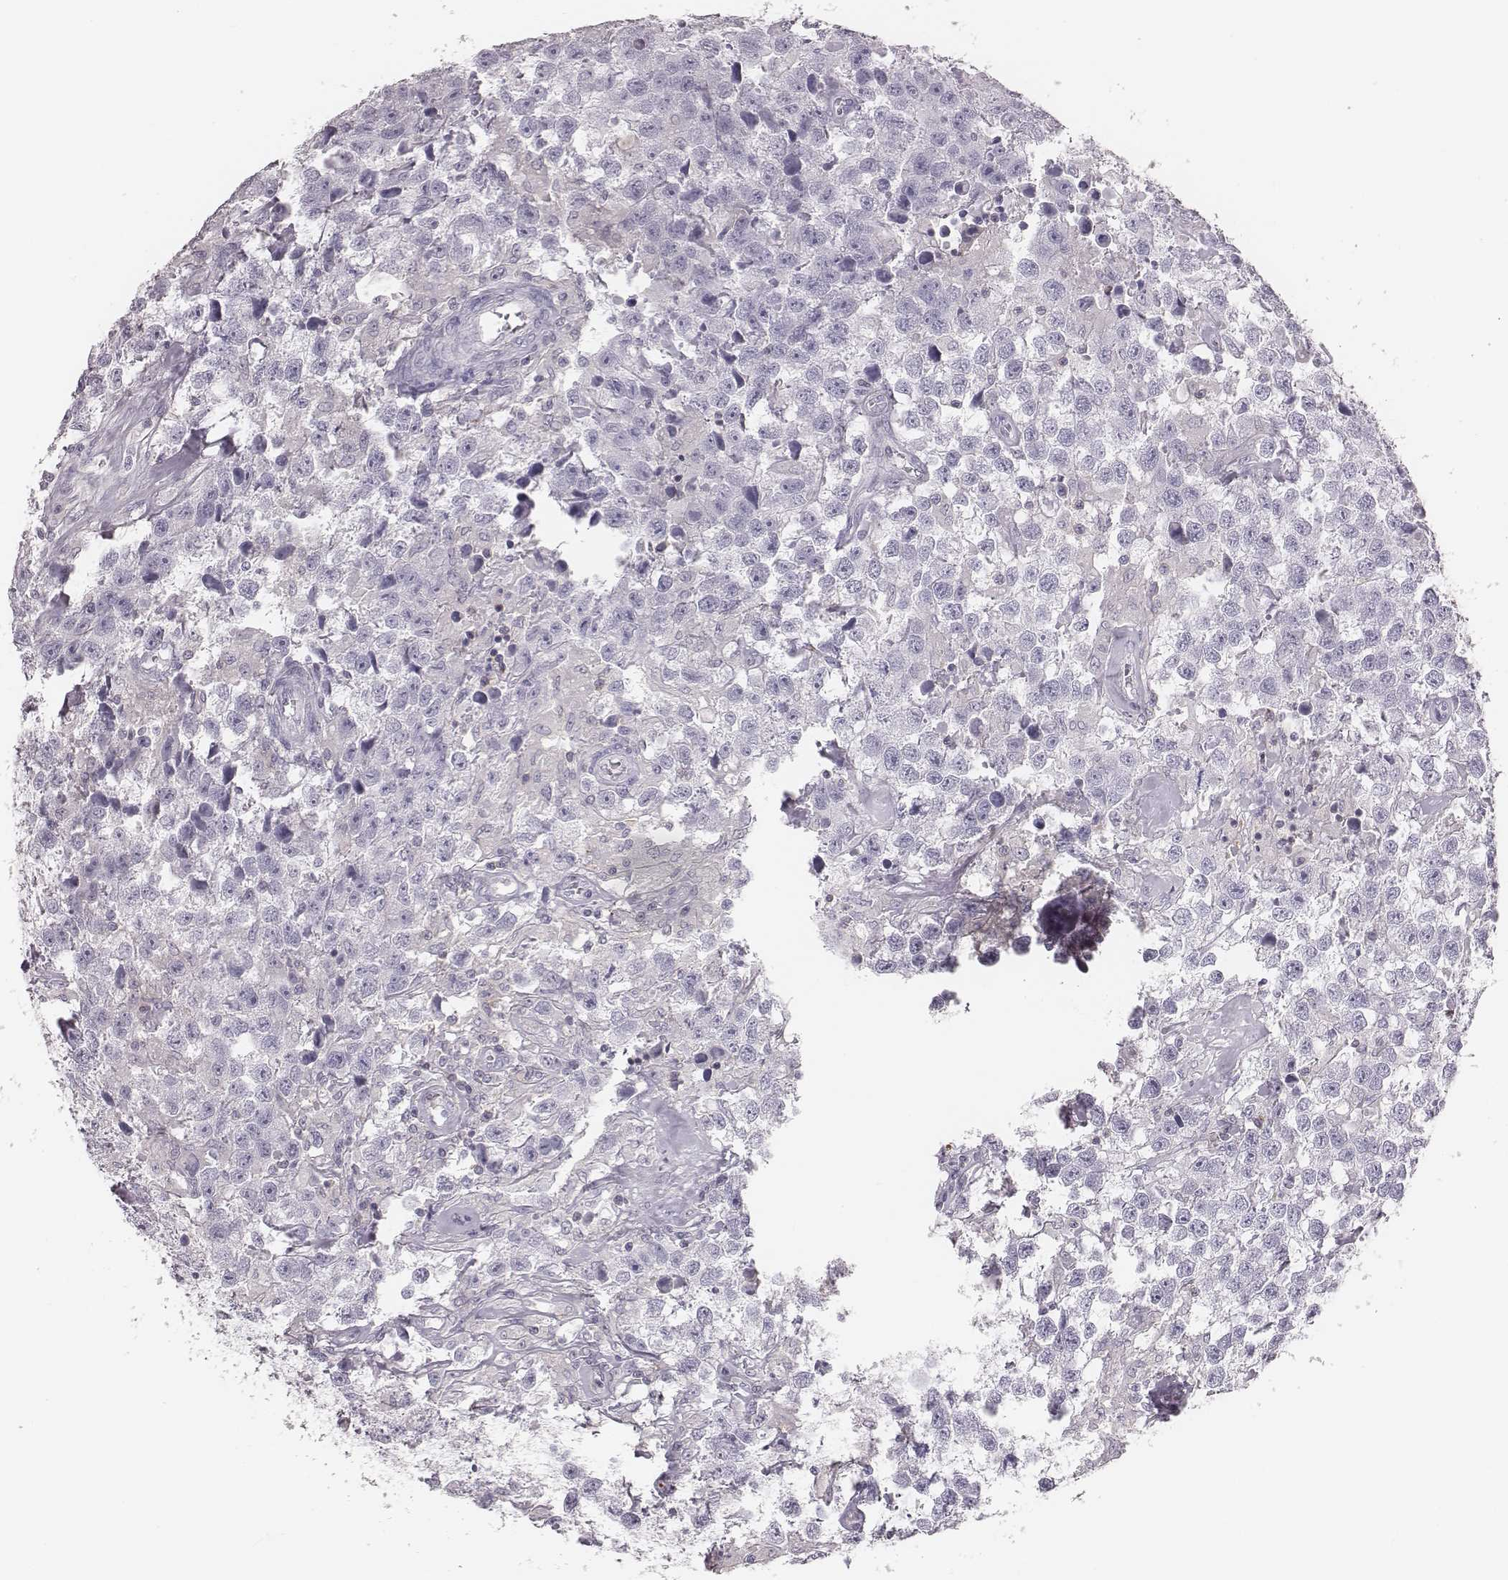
{"staining": {"intensity": "negative", "quantity": "none", "location": "none"}, "tissue": "testis cancer", "cell_type": "Tumor cells", "image_type": "cancer", "snomed": [{"axis": "morphology", "description": "Seminoma, NOS"}, {"axis": "topography", "description": "Testis"}], "caption": "DAB (3,3'-diaminobenzidine) immunohistochemical staining of testis cancer exhibits no significant expression in tumor cells.", "gene": "ZNF365", "patient": {"sex": "male", "age": 43}}